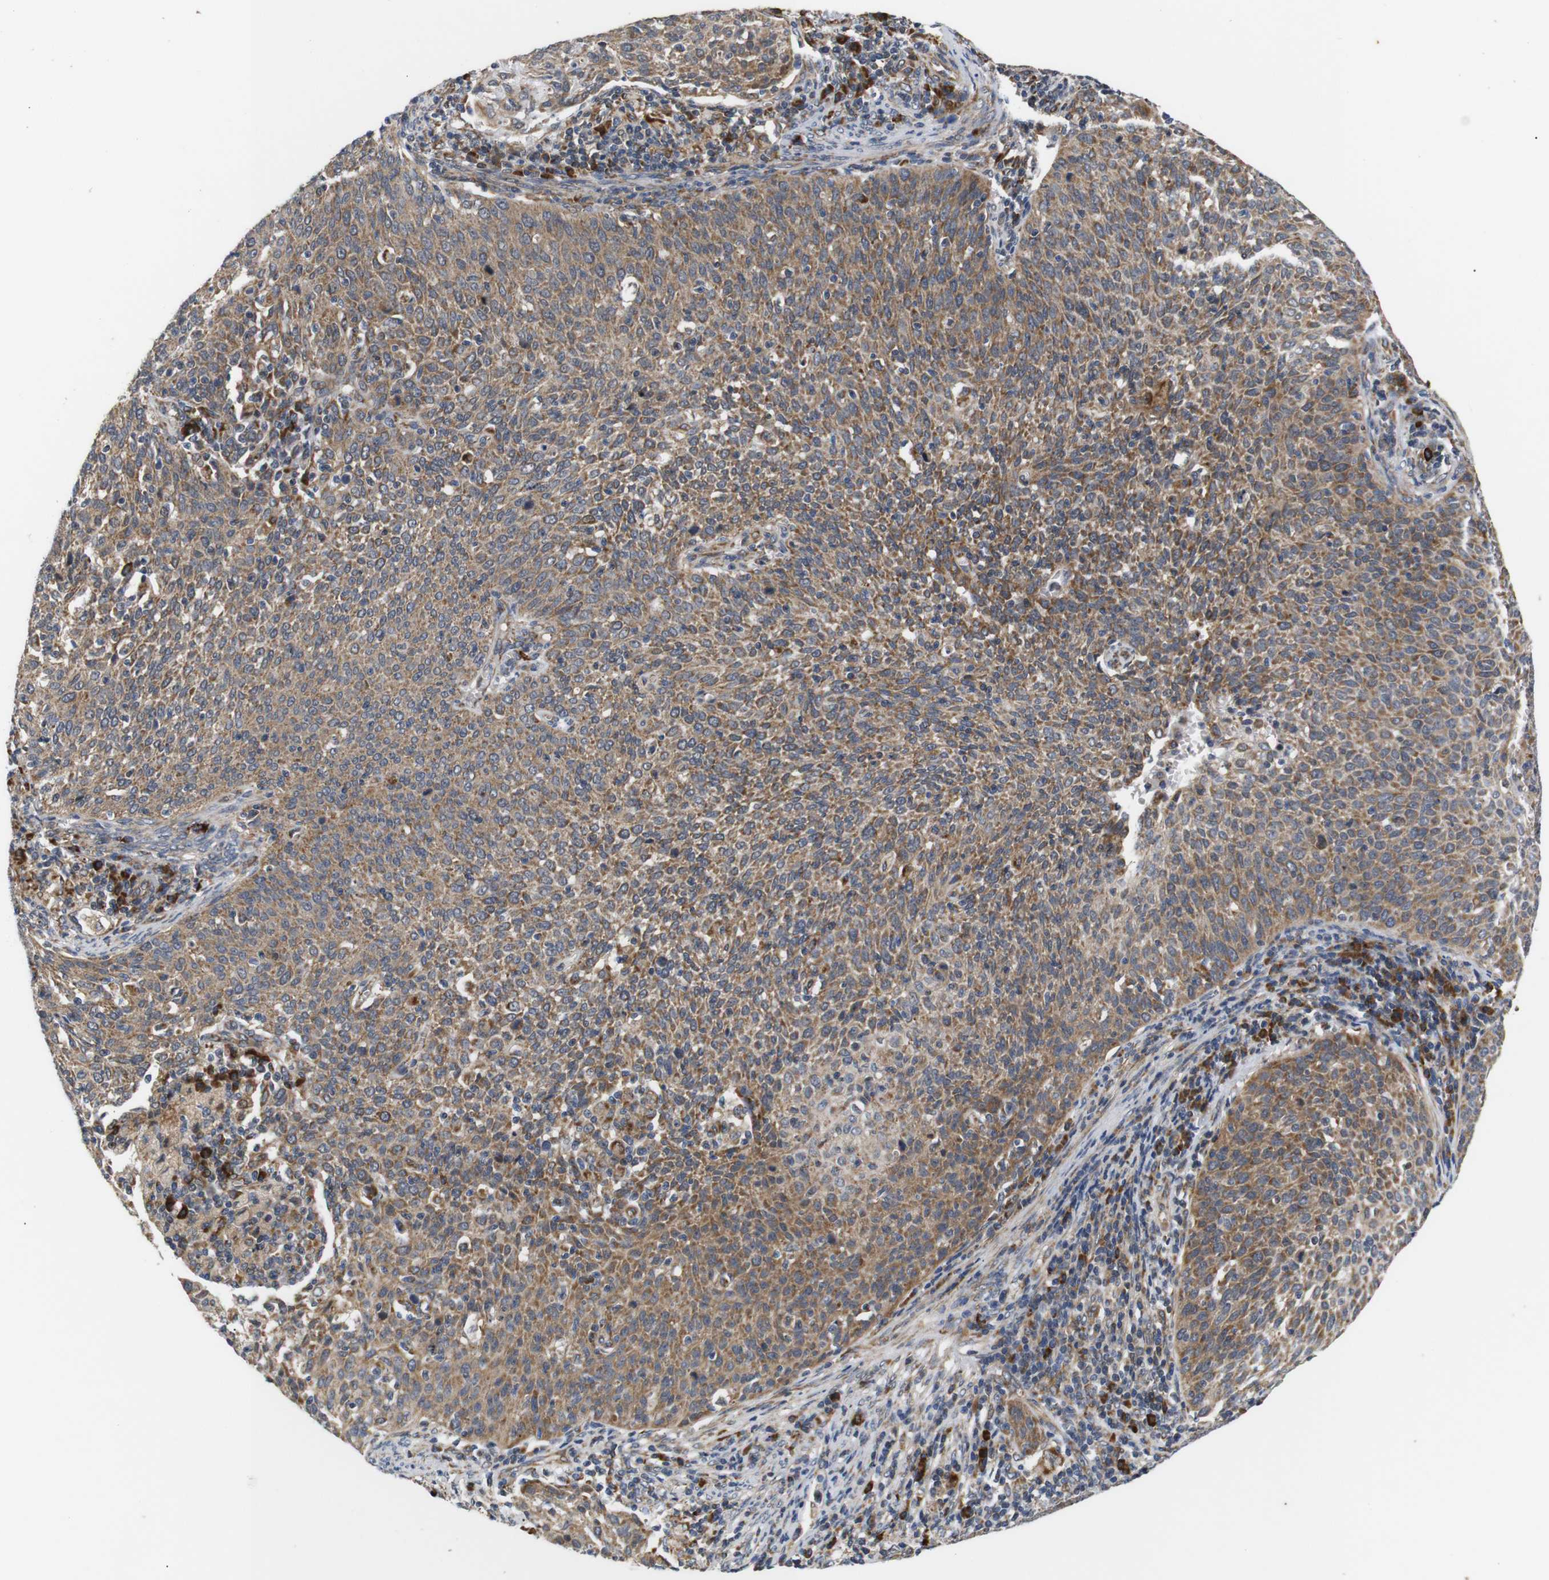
{"staining": {"intensity": "moderate", "quantity": ">75%", "location": "cytoplasmic/membranous"}, "tissue": "cervical cancer", "cell_type": "Tumor cells", "image_type": "cancer", "snomed": [{"axis": "morphology", "description": "Squamous cell carcinoma, NOS"}, {"axis": "topography", "description": "Cervix"}], "caption": "Cervical squamous cell carcinoma stained for a protein demonstrates moderate cytoplasmic/membranous positivity in tumor cells.", "gene": "KANK4", "patient": {"sex": "female", "age": 38}}